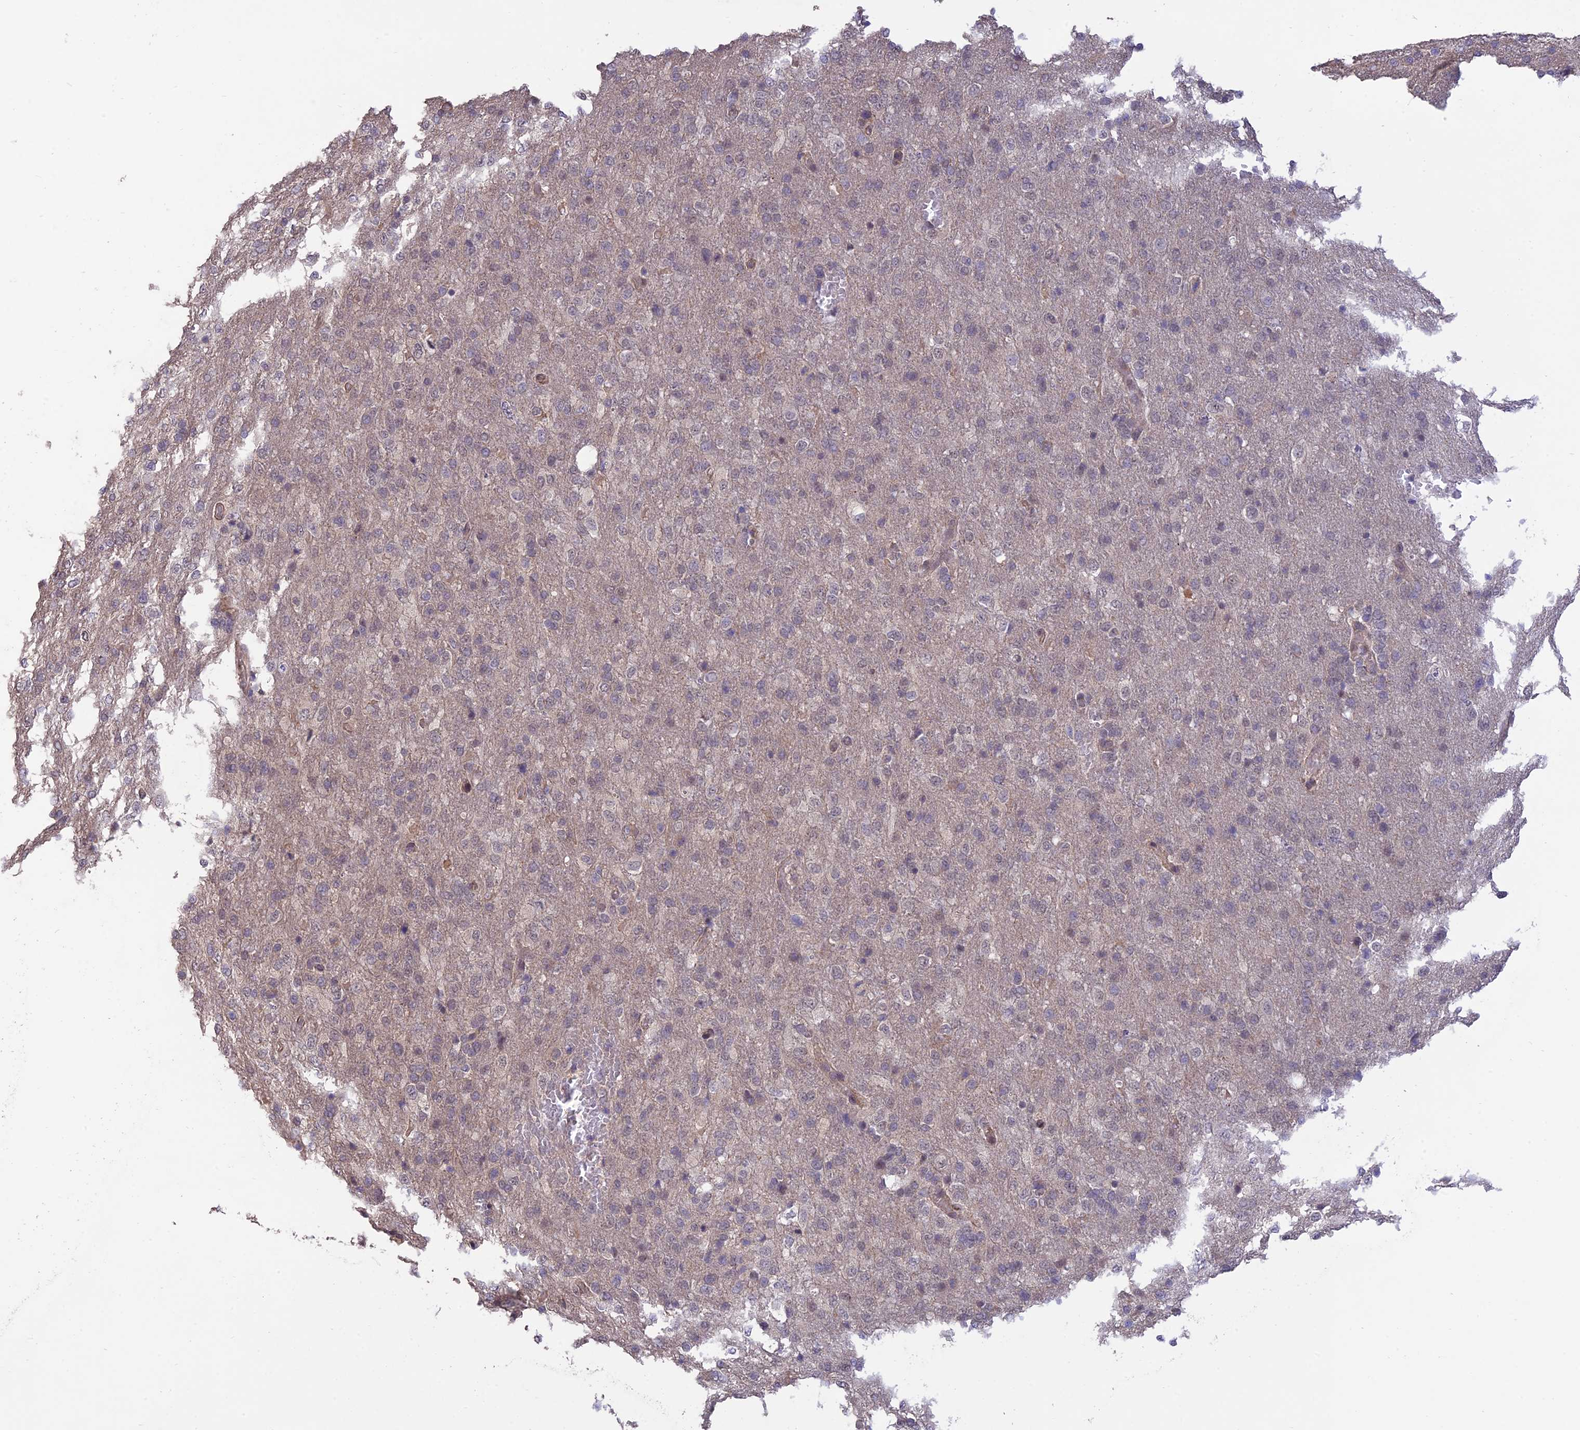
{"staining": {"intensity": "negative", "quantity": "none", "location": "none"}, "tissue": "glioma", "cell_type": "Tumor cells", "image_type": "cancer", "snomed": [{"axis": "morphology", "description": "Glioma, malignant, High grade"}, {"axis": "topography", "description": "Brain"}], "caption": "Immunohistochemistry of glioma exhibits no expression in tumor cells.", "gene": "PAGR1", "patient": {"sex": "female", "age": 74}}